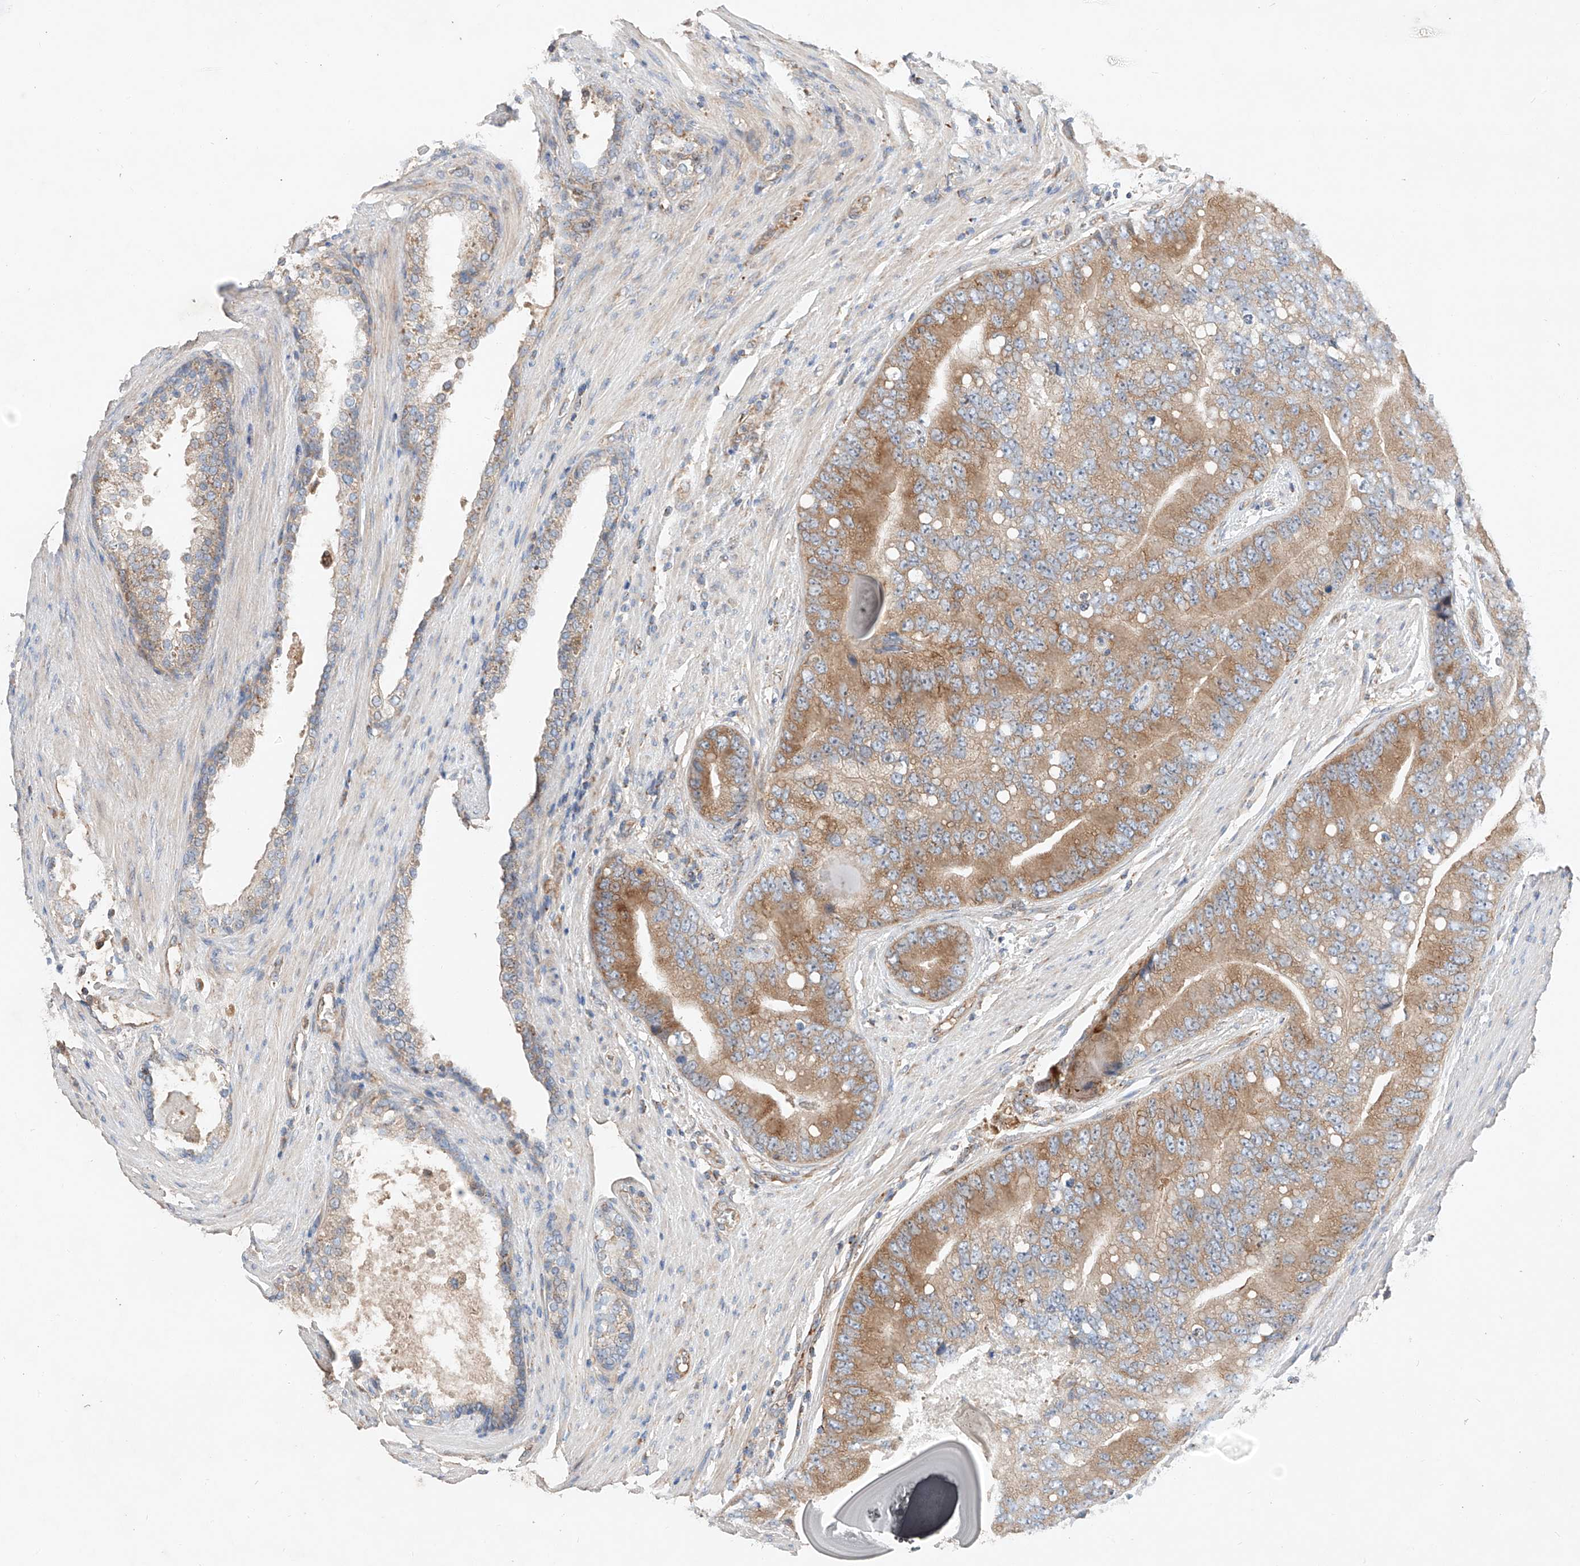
{"staining": {"intensity": "moderate", "quantity": "25%-75%", "location": "cytoplasmic/membranous"}, "tissue": "prostate cancer", "cell_type": "Tumor cells", "image_type": "cancer", "snomed": [{"axis": "morphology", "description": "Adenocarcinoma, High grade"}, {"axis": "topography", "description": "Prostate"}], "caption": "Approximately 25%-75% of tumor cells in human prostate cancer reveal moderate cytoplasmic/membranous protein positivity as visualized by brown immunohistochemical staining.", "gene": "RUSC1", "patient": {"sex": "male", "age": 70}}